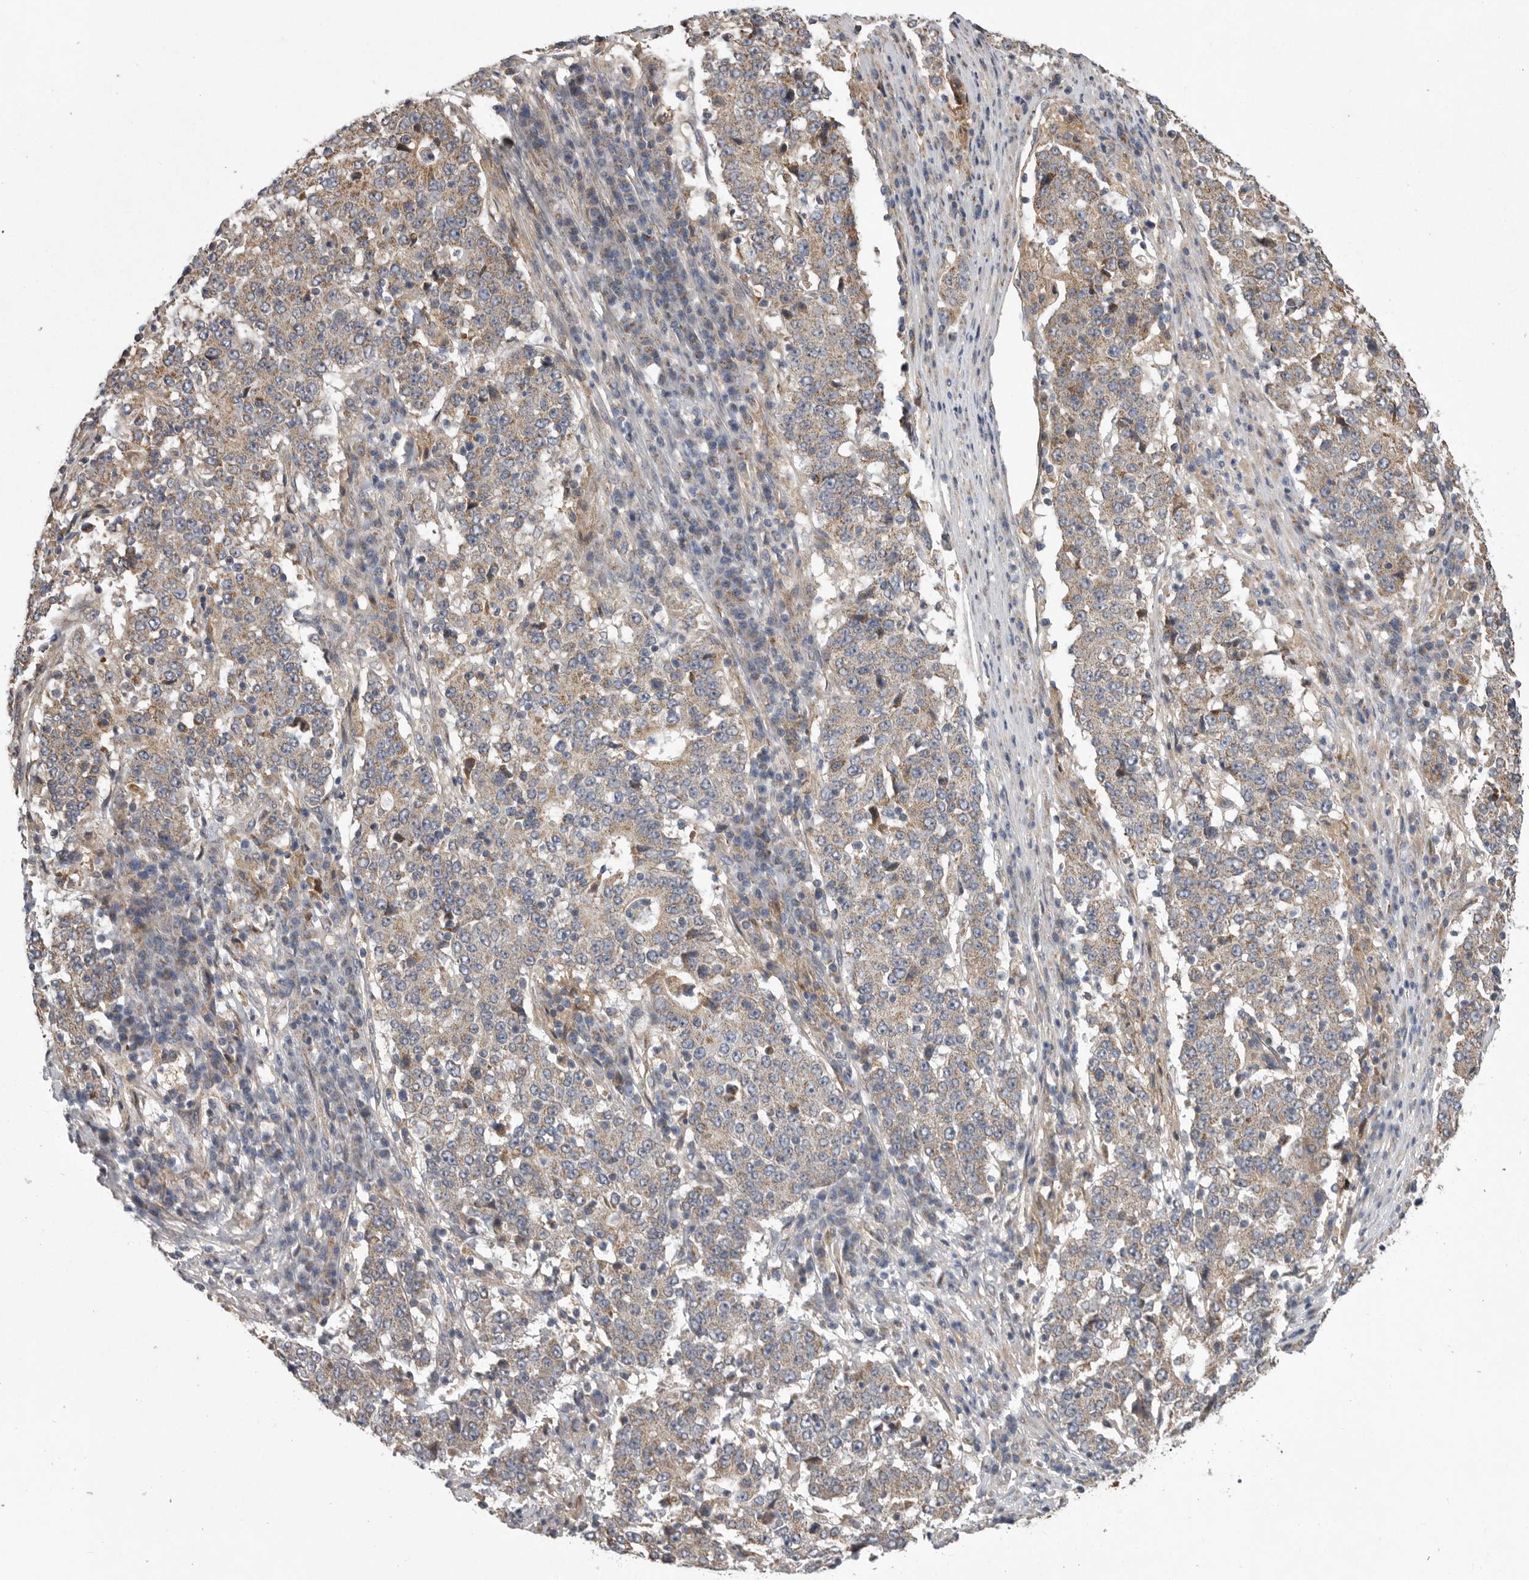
{"staining": {"intensity": "weak", "quantity": ">75%", "location": "cytoplasmic/membranous"}, "tissue": "stomach cancer", "cell_type": "Tumor cells", "image_type": "cancer", "snomed": [{"axis": "morphology", "description": "Adenocarcinoma, NOS"}, {"axis": "topography", "description": "Stomach"}], "caption": "This photomicrograph exhibits stomach adenocarcinoma stained with IHC to label a protein in brown. The cytoplasmic/membranous of tumor cells show weak positivity for the protein. Nuclei are counter-stained blue.", "gene": "CRP", "patient": {"sex": "male", "age": 59}}